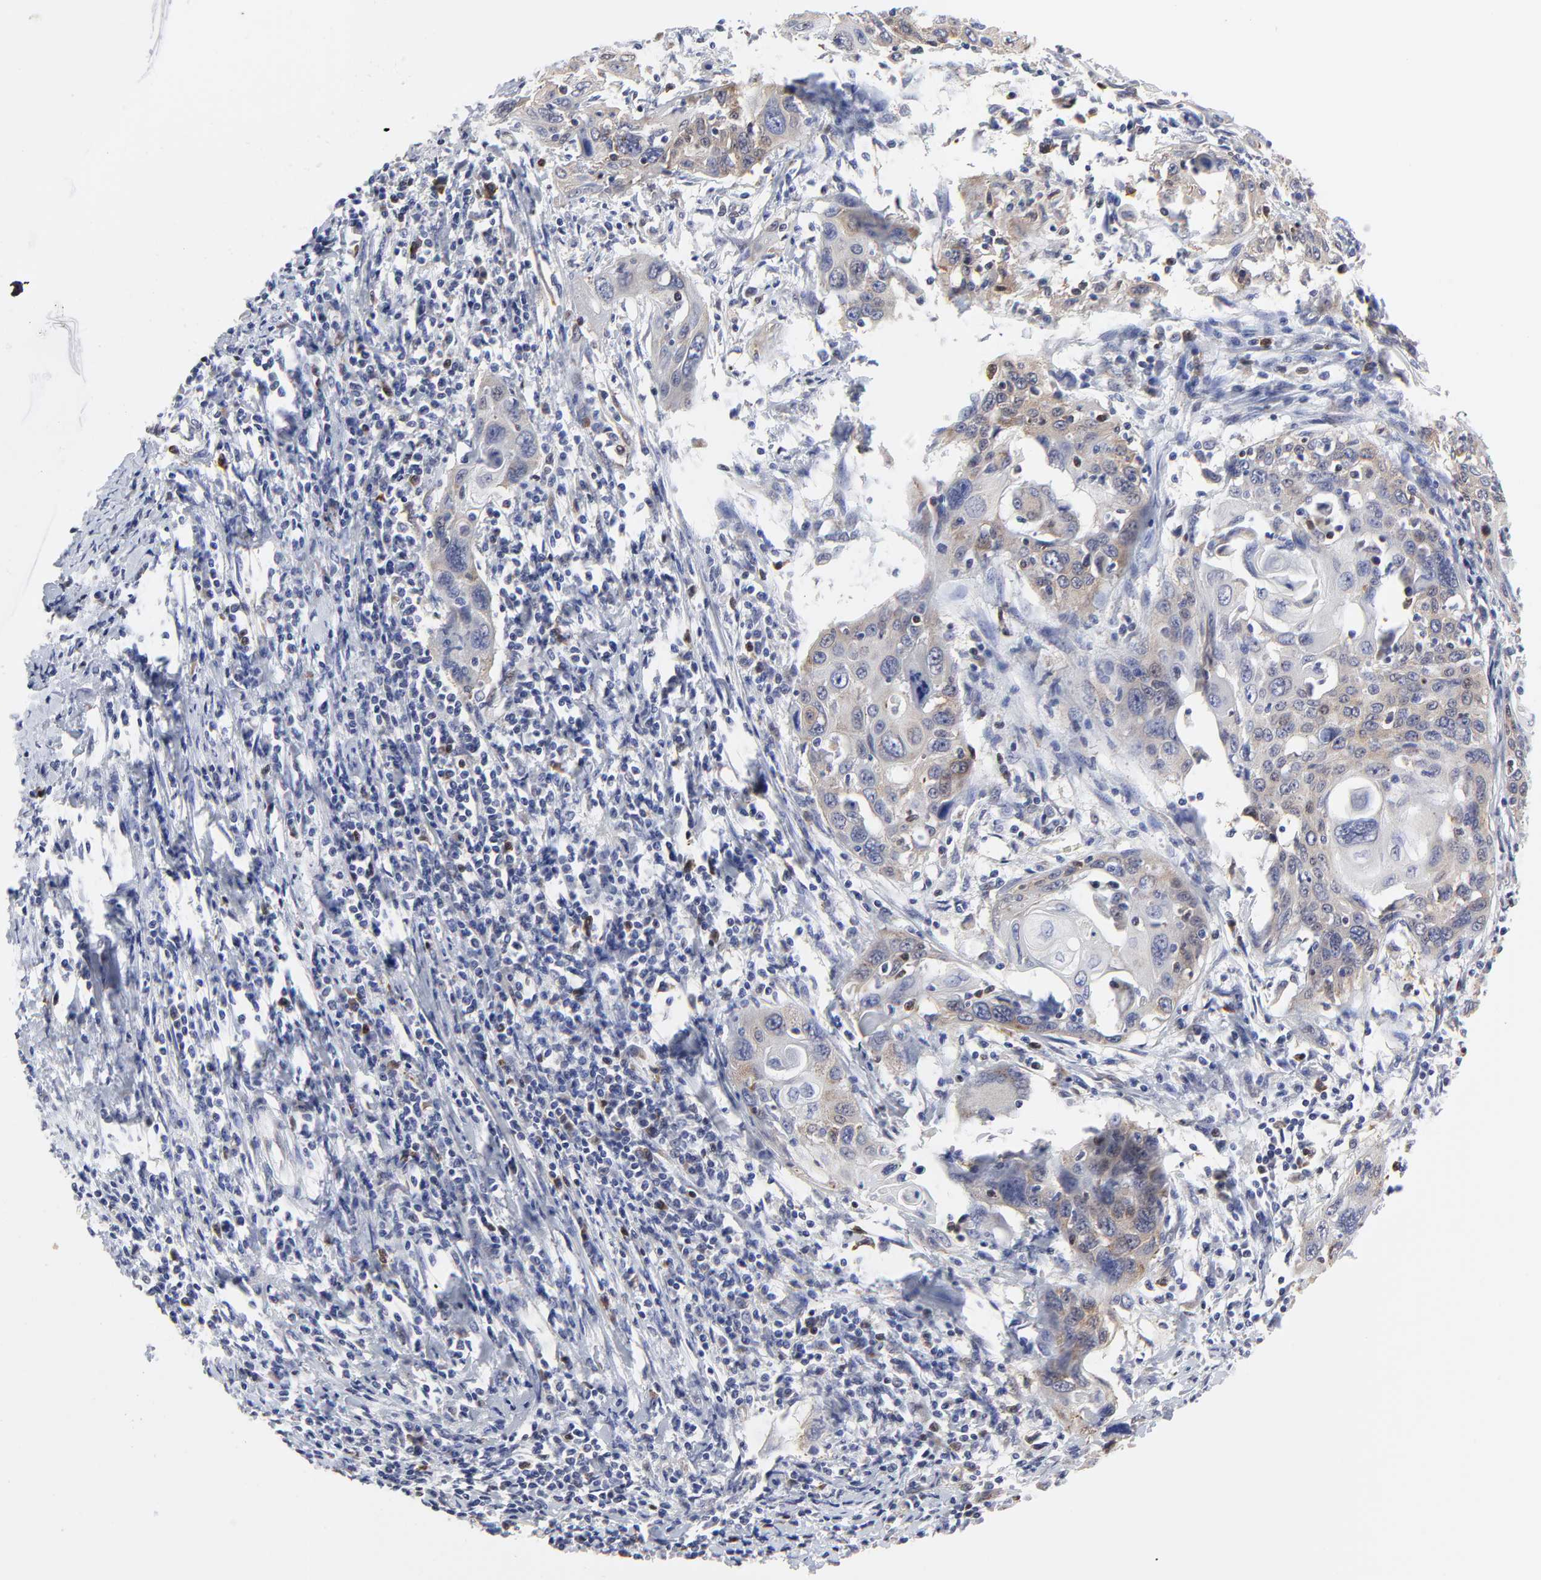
{"staining": {"intensity": "weak", "quantity": "25%-75%", "location": "cytoplasmic/membranous"}, "tissue": "cervical cancer", "cell_type": "Tumor cells", "image_type": "cancer", "snomed": [{"axis": "morphology", "description": "Squamous cell carcinoma, NOS"}, {"axis": "topography", "description": "Cervix"}], "caption": "Human squamous cell carcinoma (cervical) stained for a protein (brown) exhibits weak cytoplasmic/membranous positive expression in approximately 25%-75% of tumor cells.", "gene": "NCAPH", "patient": {"sex": "female", "age": 54}}